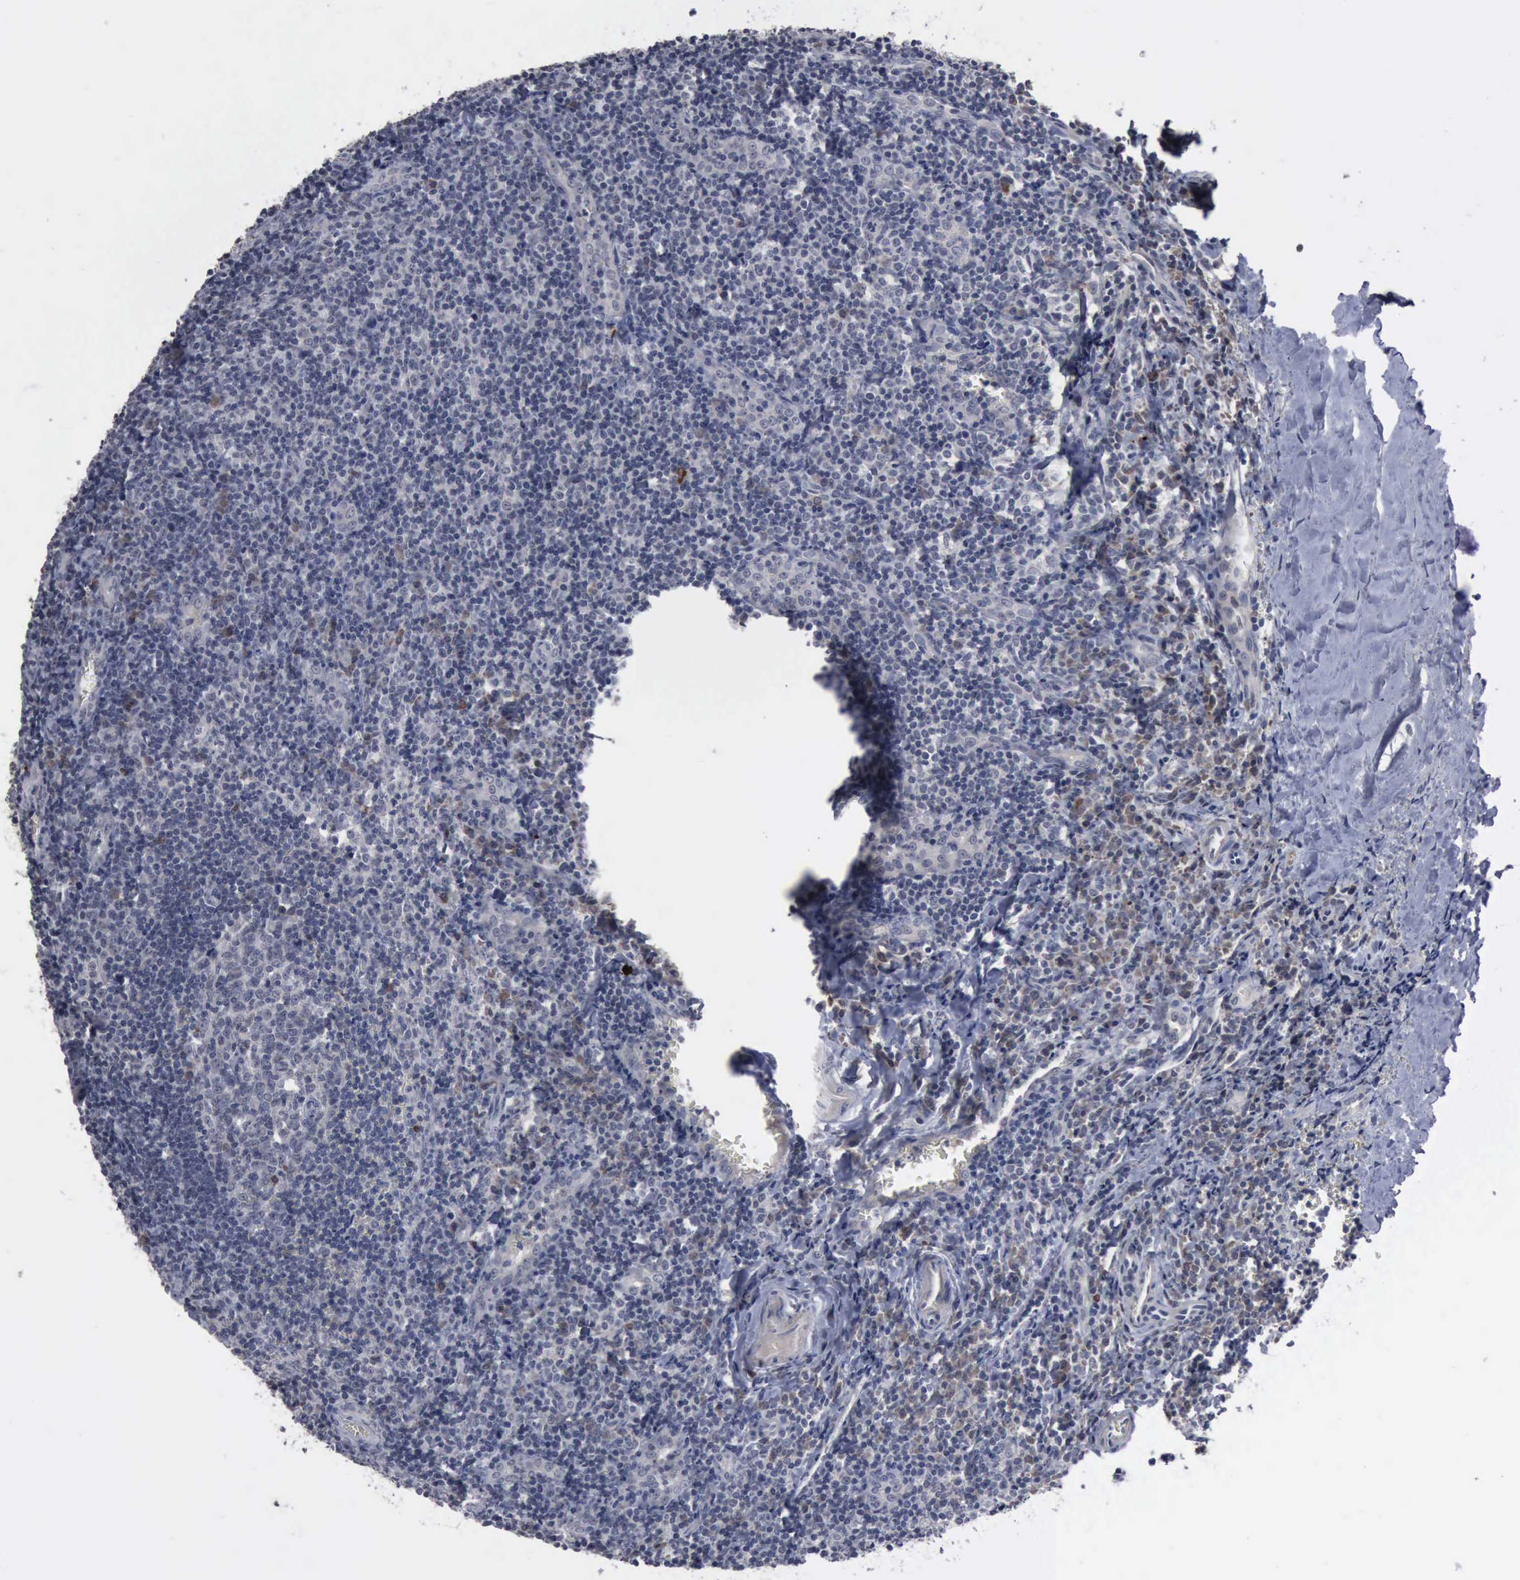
{"staining": {"intensity": "weak", "quantity": "<25%", "location": "cytoplasmic/membranous"}, "tissue": "tonsil", "cell_type": "Germinal center cells", "image_type": "normal", "snomed": [{"axis": "morphology", "description": "Normal tissue, NOS"}, {"axis": "topography", "description": "Tonsil"}], "caption": "This histopathology image is of benign tonsil stained with immunohistochemistry (IHC) to label a protein in brown with the nuclei are counter-stained blue. There is no expression in germinal center cells. (DAB immunohistochemistry visualized using brightfield microscopy, high magnification).", "gene": "MYO18B", "patient": {"sex": "male", "age": 20}}